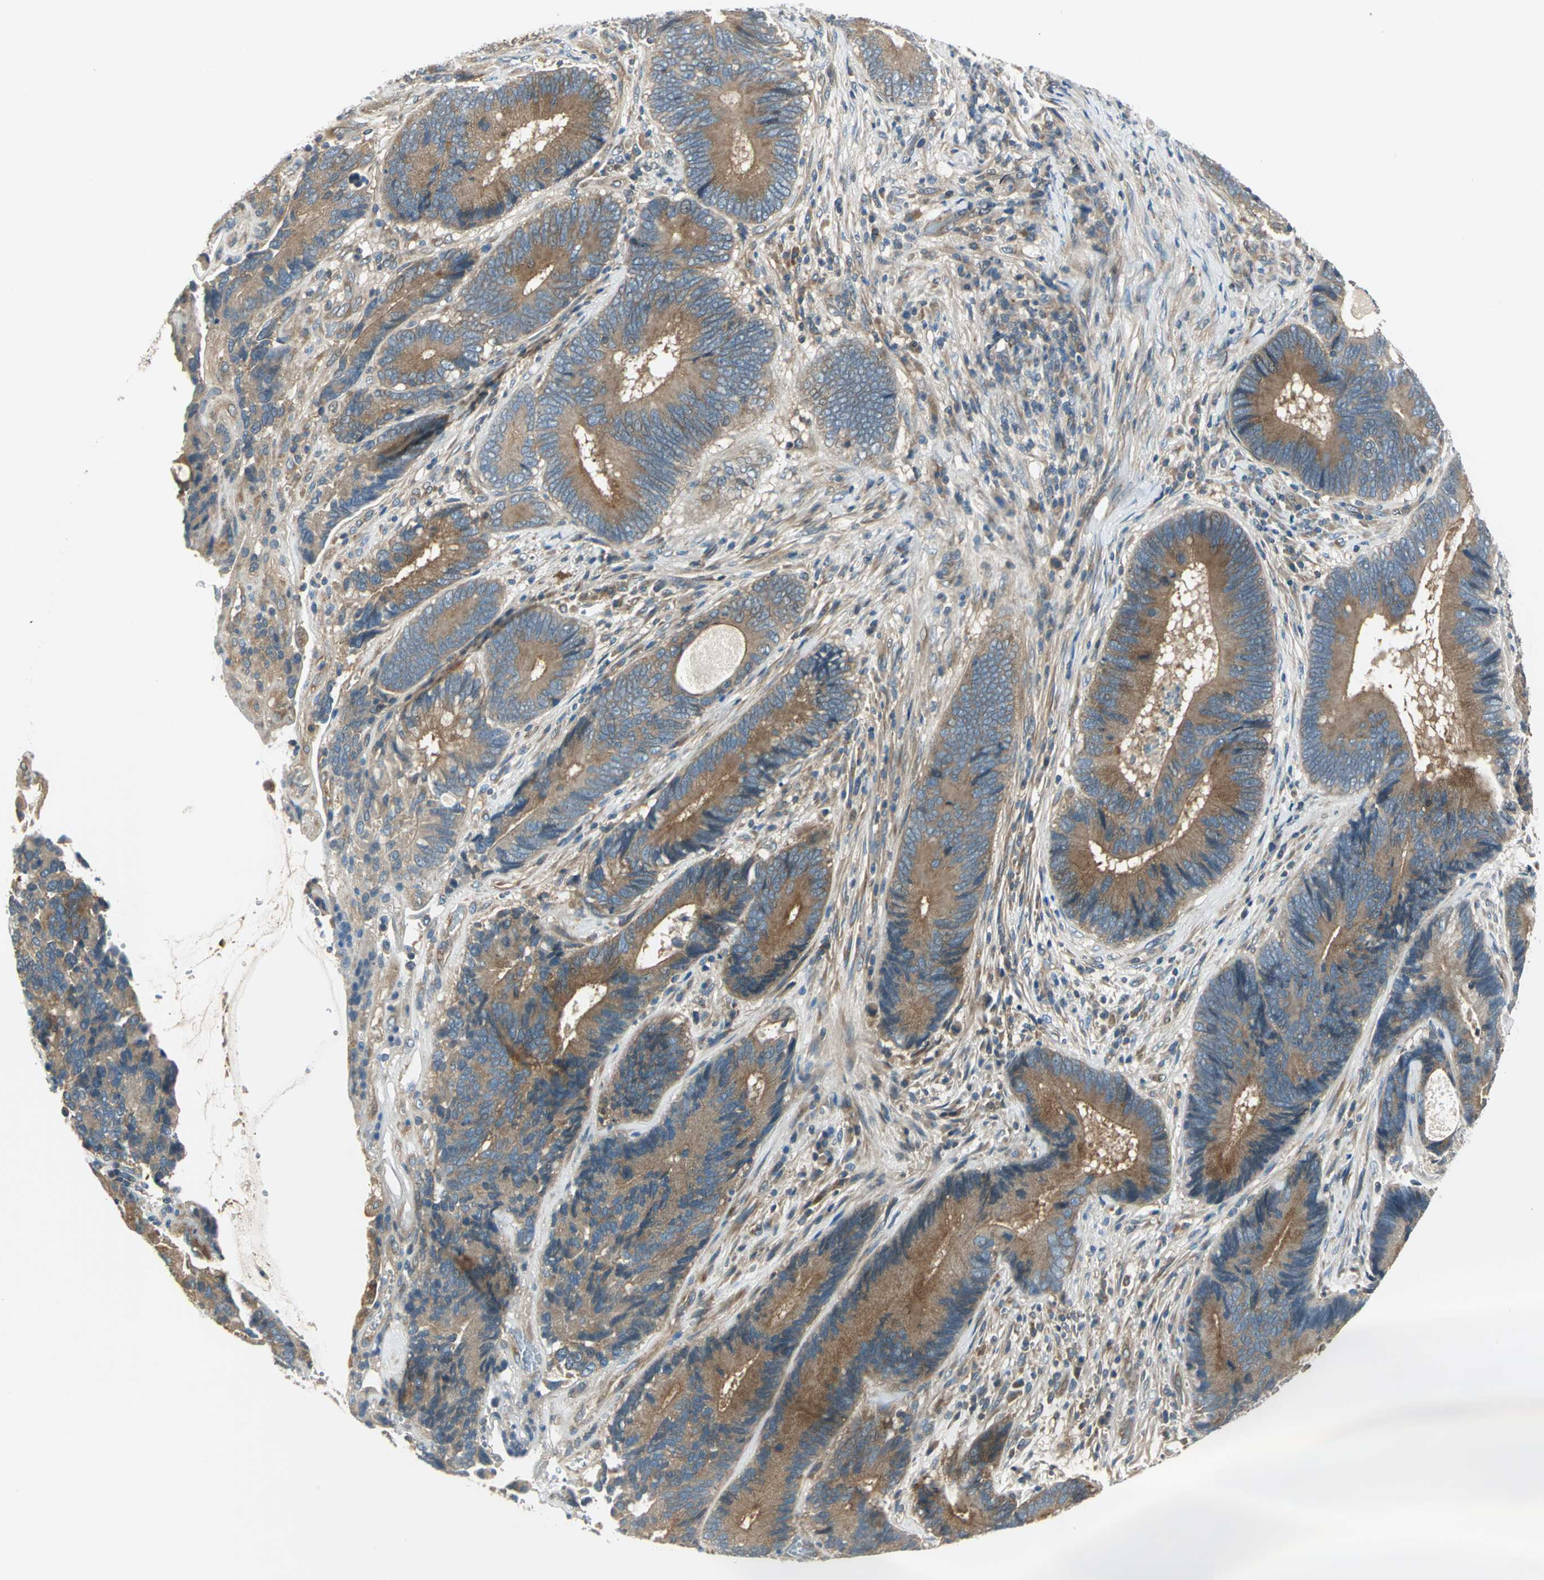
{"staining": {"intensity": "moderate", "quantity": ">75%", "location": "cytoplasmic/membranous"}, "tissue": "colorectal cancer", "cell_type": "Tumor cells", "image_type": "cancer", "snomed": [{"axis": "morphology", "description": "Adenocarcinoma, NOS"}, {"axis": "topography", "description": "Colon"}], "caption": "Protein staining shows moderate cytoplasmic/membranous positivity in about >75% of tumor cells in colorectal cancer (adenocarcinoma). (DAB IHC, brown staining for protein, blue staining for nuclei).", "gene": "PRKAA1", "patient": {"sex": "female", "age": 78}}